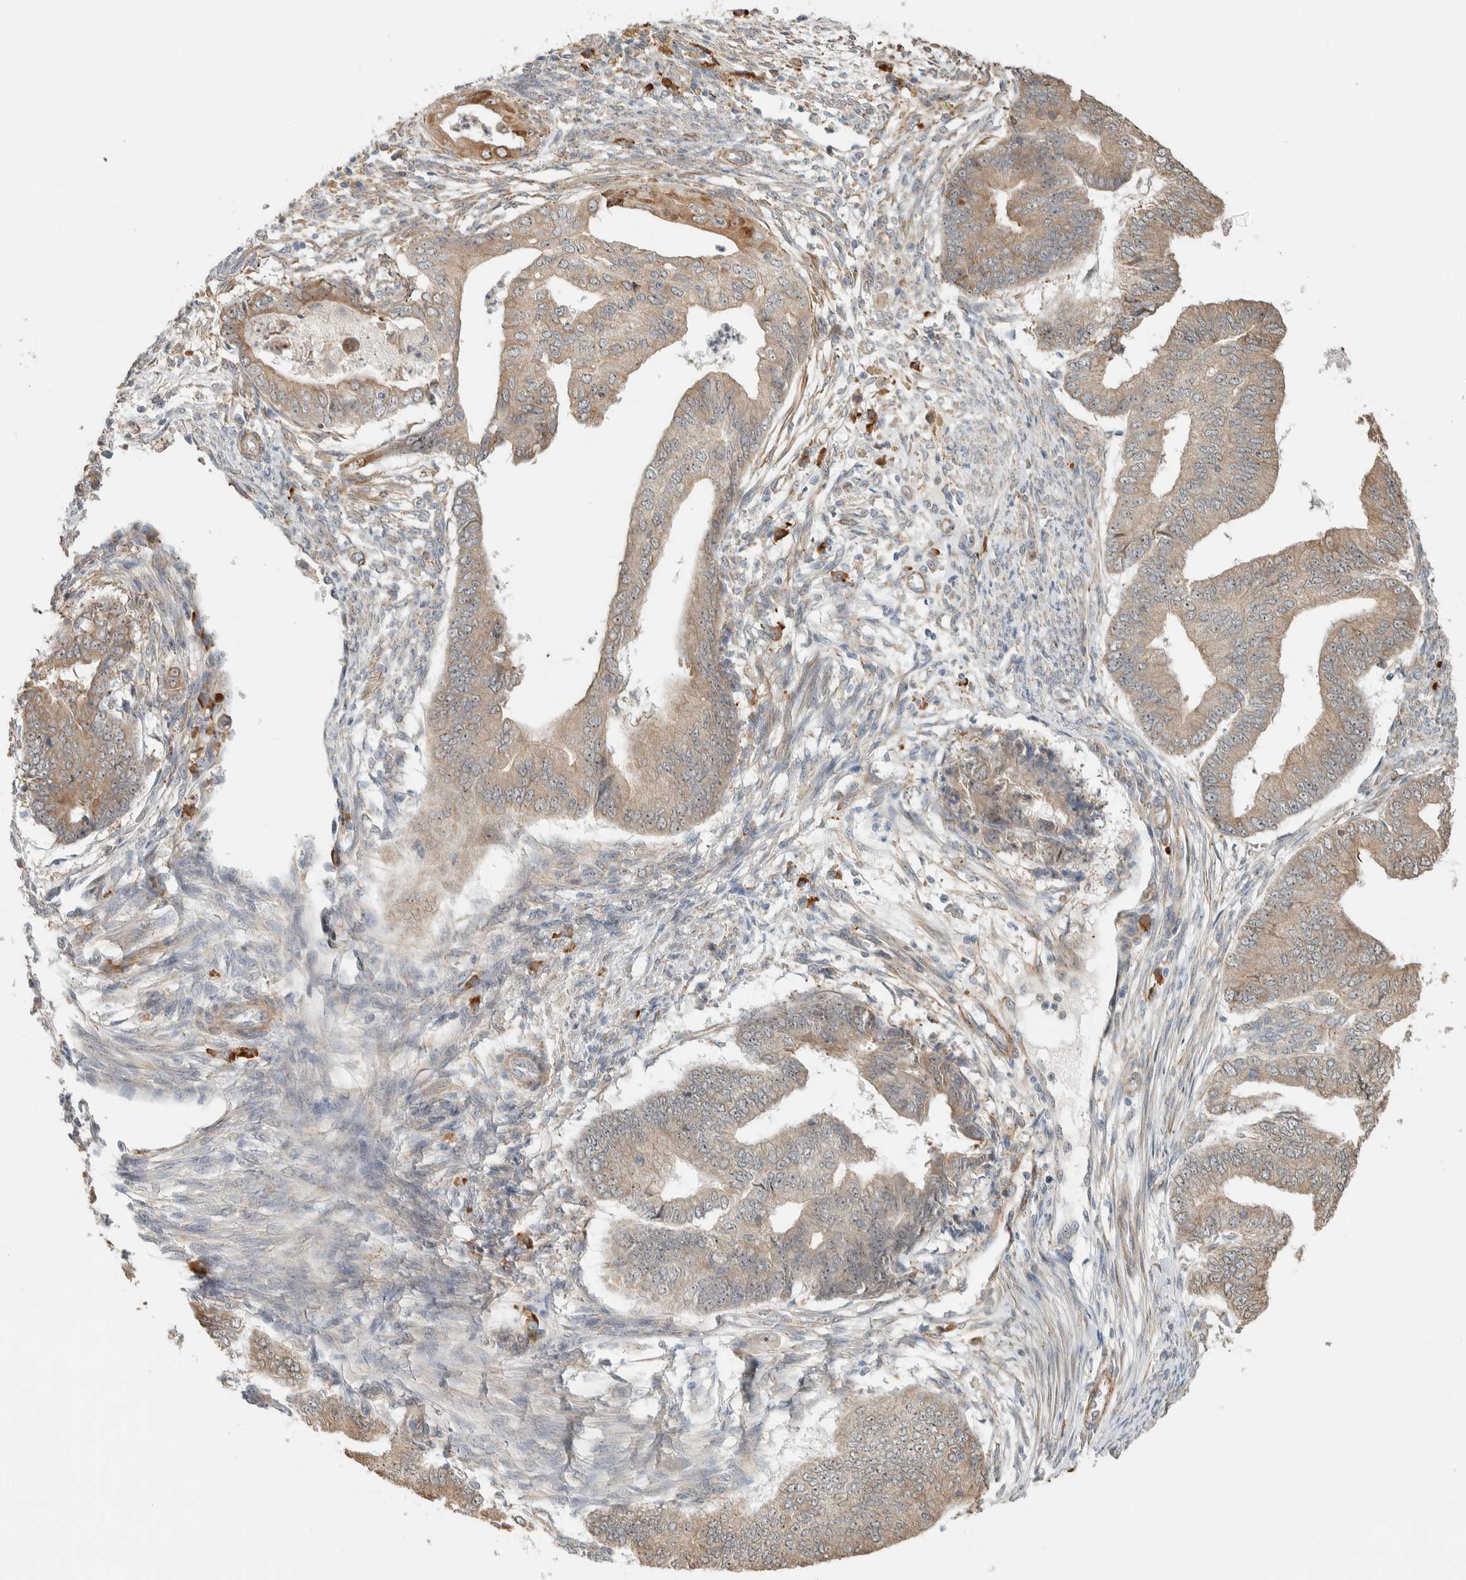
{"staining": {"intensity": "weak", "quantity": ">75%", "location": "cytoplasmic/membranous"}, "tissue": "endometrial cancer", "cell_type": "Tumor cells", "image_type": "cancer", "snomed": [{"axis": "morphology", "description": "Polyp, NOS"}, {"axis": "morphology", "description": "Adenocarcinoma, NOS"}, {"axis": "morphology", "description": "Adenoma, NOS"}, {"axis": "topography", "description": "Endometrium"}], "caption": "A low amount of weak cytoplasmic/membranous expression is present in approximately >75% of tumor cells in endometrial adenoma tissue. (DAB IHC with brightfield microscopy, high magnification).", "gene": "KLHL40", "patient": {"sex": "female", "age": 79}}